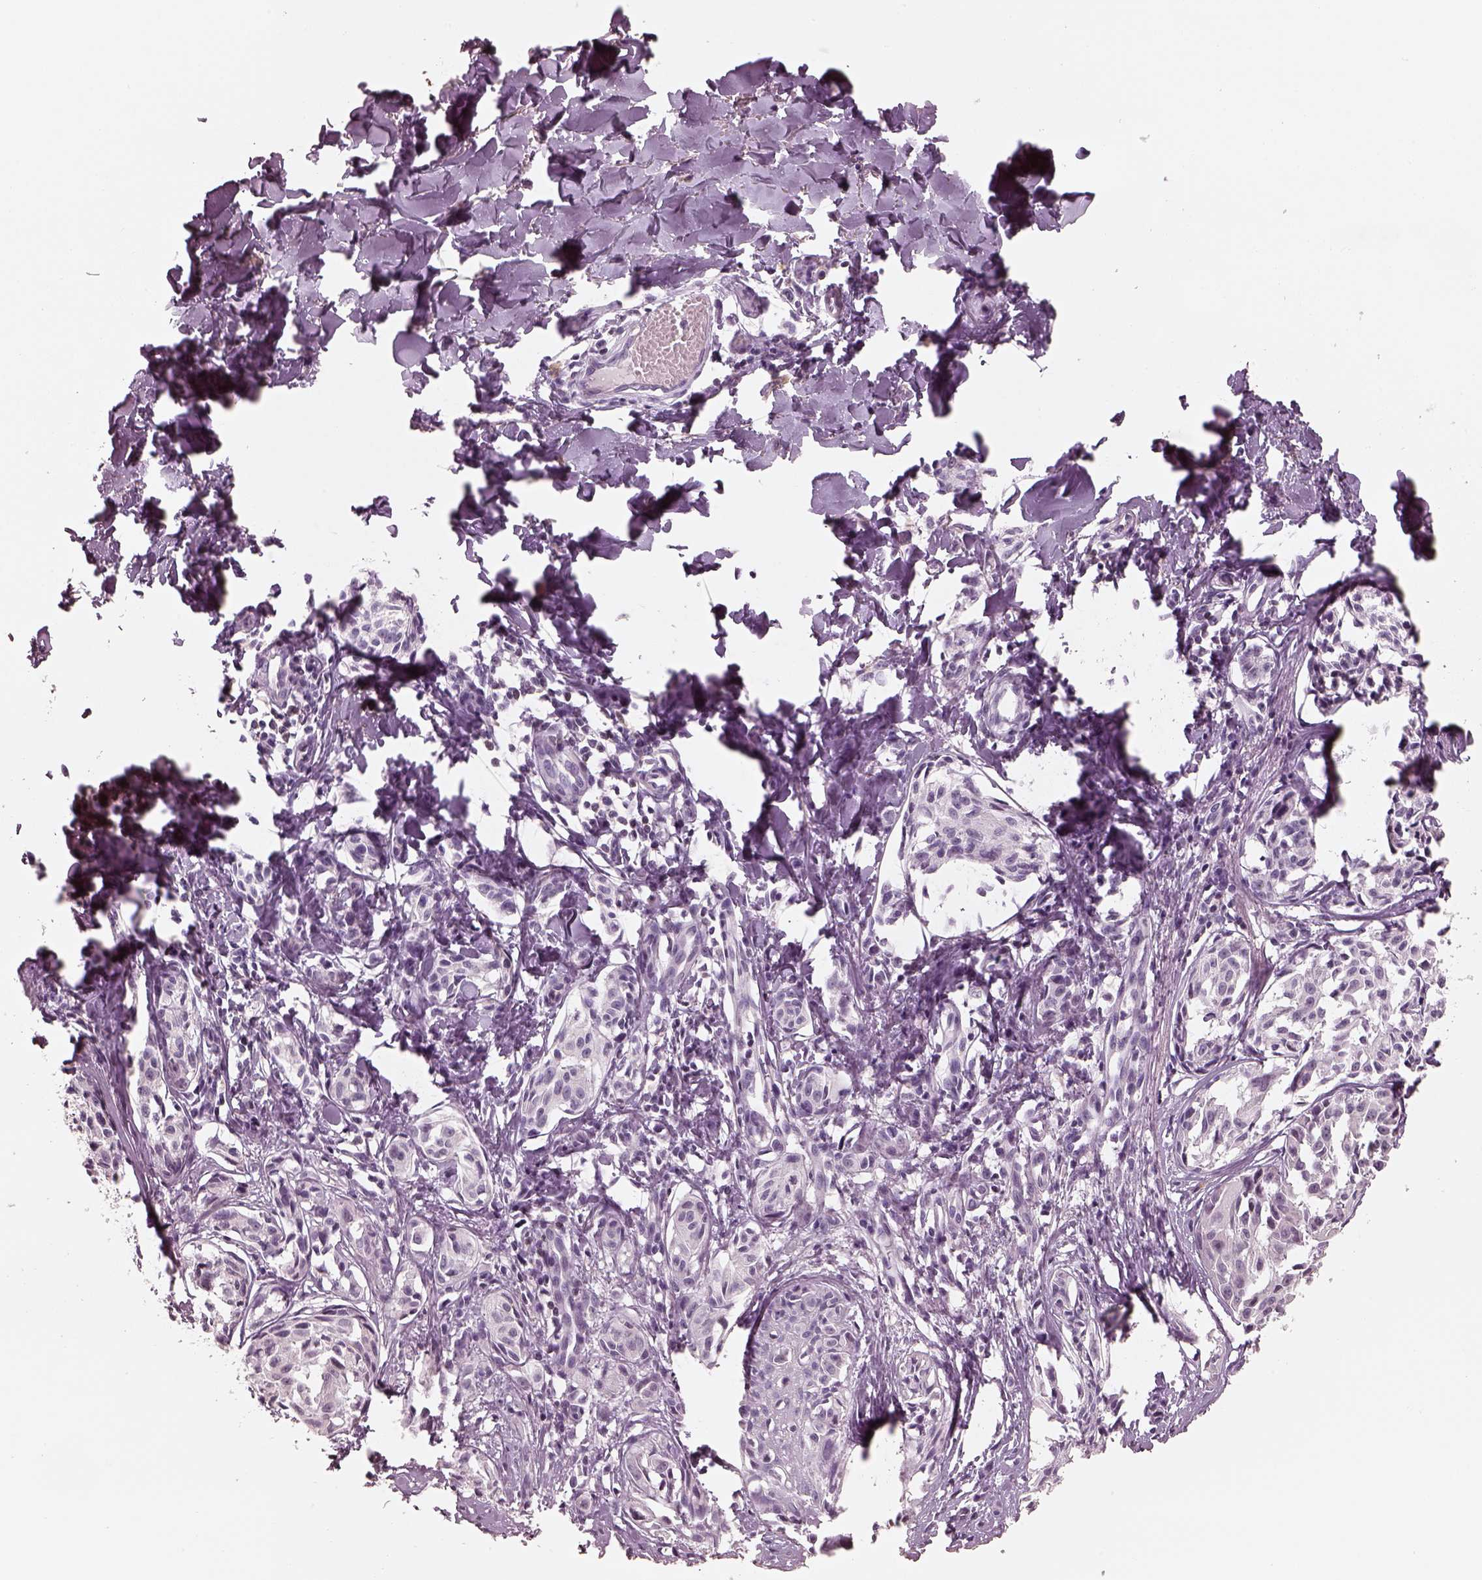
{"staining": {"intensity": "negative", "quantity": "none", "location": "none"}, "tissue": "melanoma", "cell_type": "Tumor cells", "image_type": "cancer", "snomed": [{"axis": "morphology", "description": "Malignant melanoma, NOS"}, {"axis": "topography", "description": "Skin"}], "caption": "The immunohistochemistry (IHC) histopathology image has no significant expression in tumor cells of melanoma tissue.", "gene": "EGR4", "patient": {"sex": "male", "age": 51}}